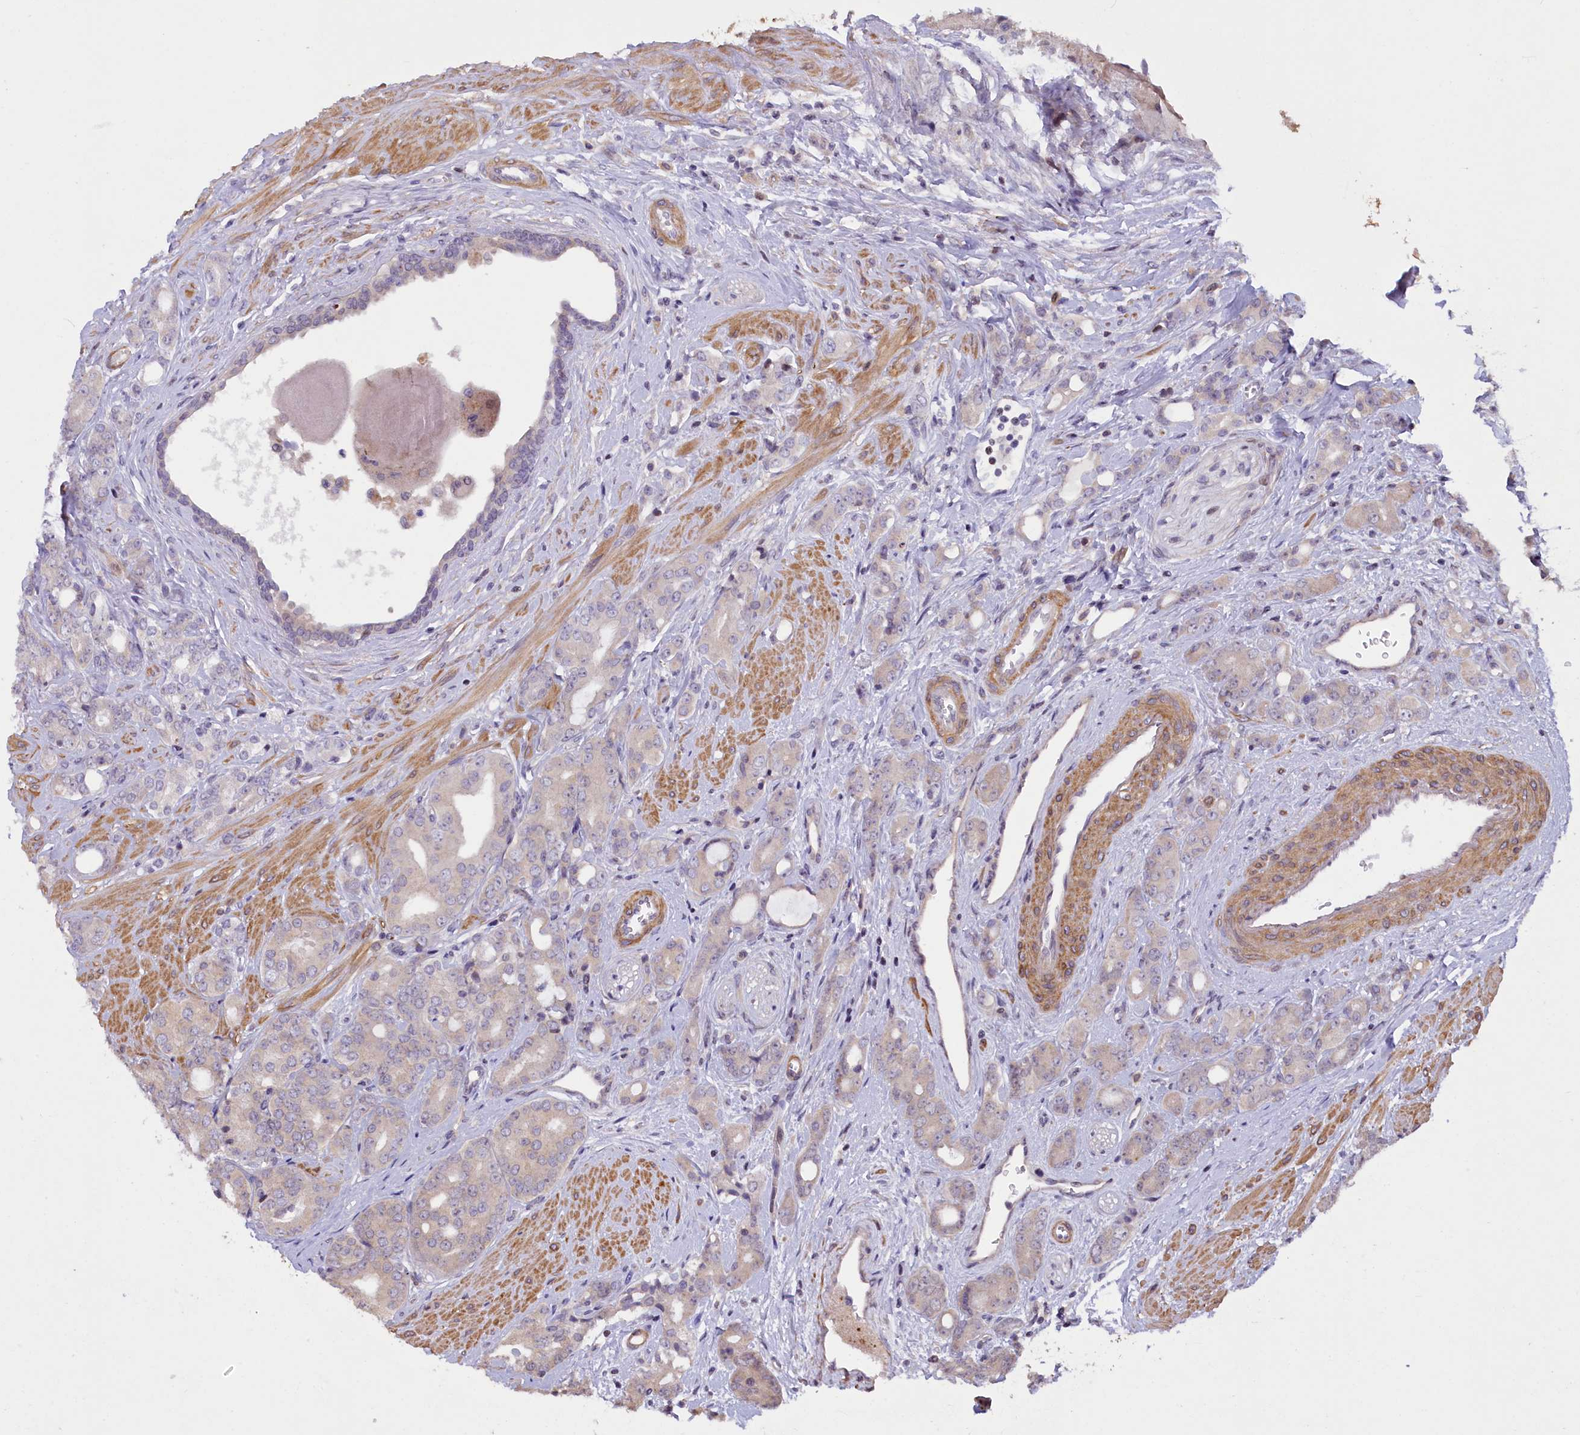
{"staining": {"intensity": "negative", "quantity": "none", "location": "none"}, "tissue": "prostate cancer", "cell_type": "Tumor cells", "image_type": "cancer", "snomed": [{"axis": "morphology", "description": "Adenocarcinoma, High grade"}, {"axis": "topography", "description": "Prostate"}], "caption": "Prostate cancer was stained to show a protein in brown. There is no significant positivity in tumor cells.", "gene": "MAN2C1", "patient": {"sex": "male", "age": 62}}